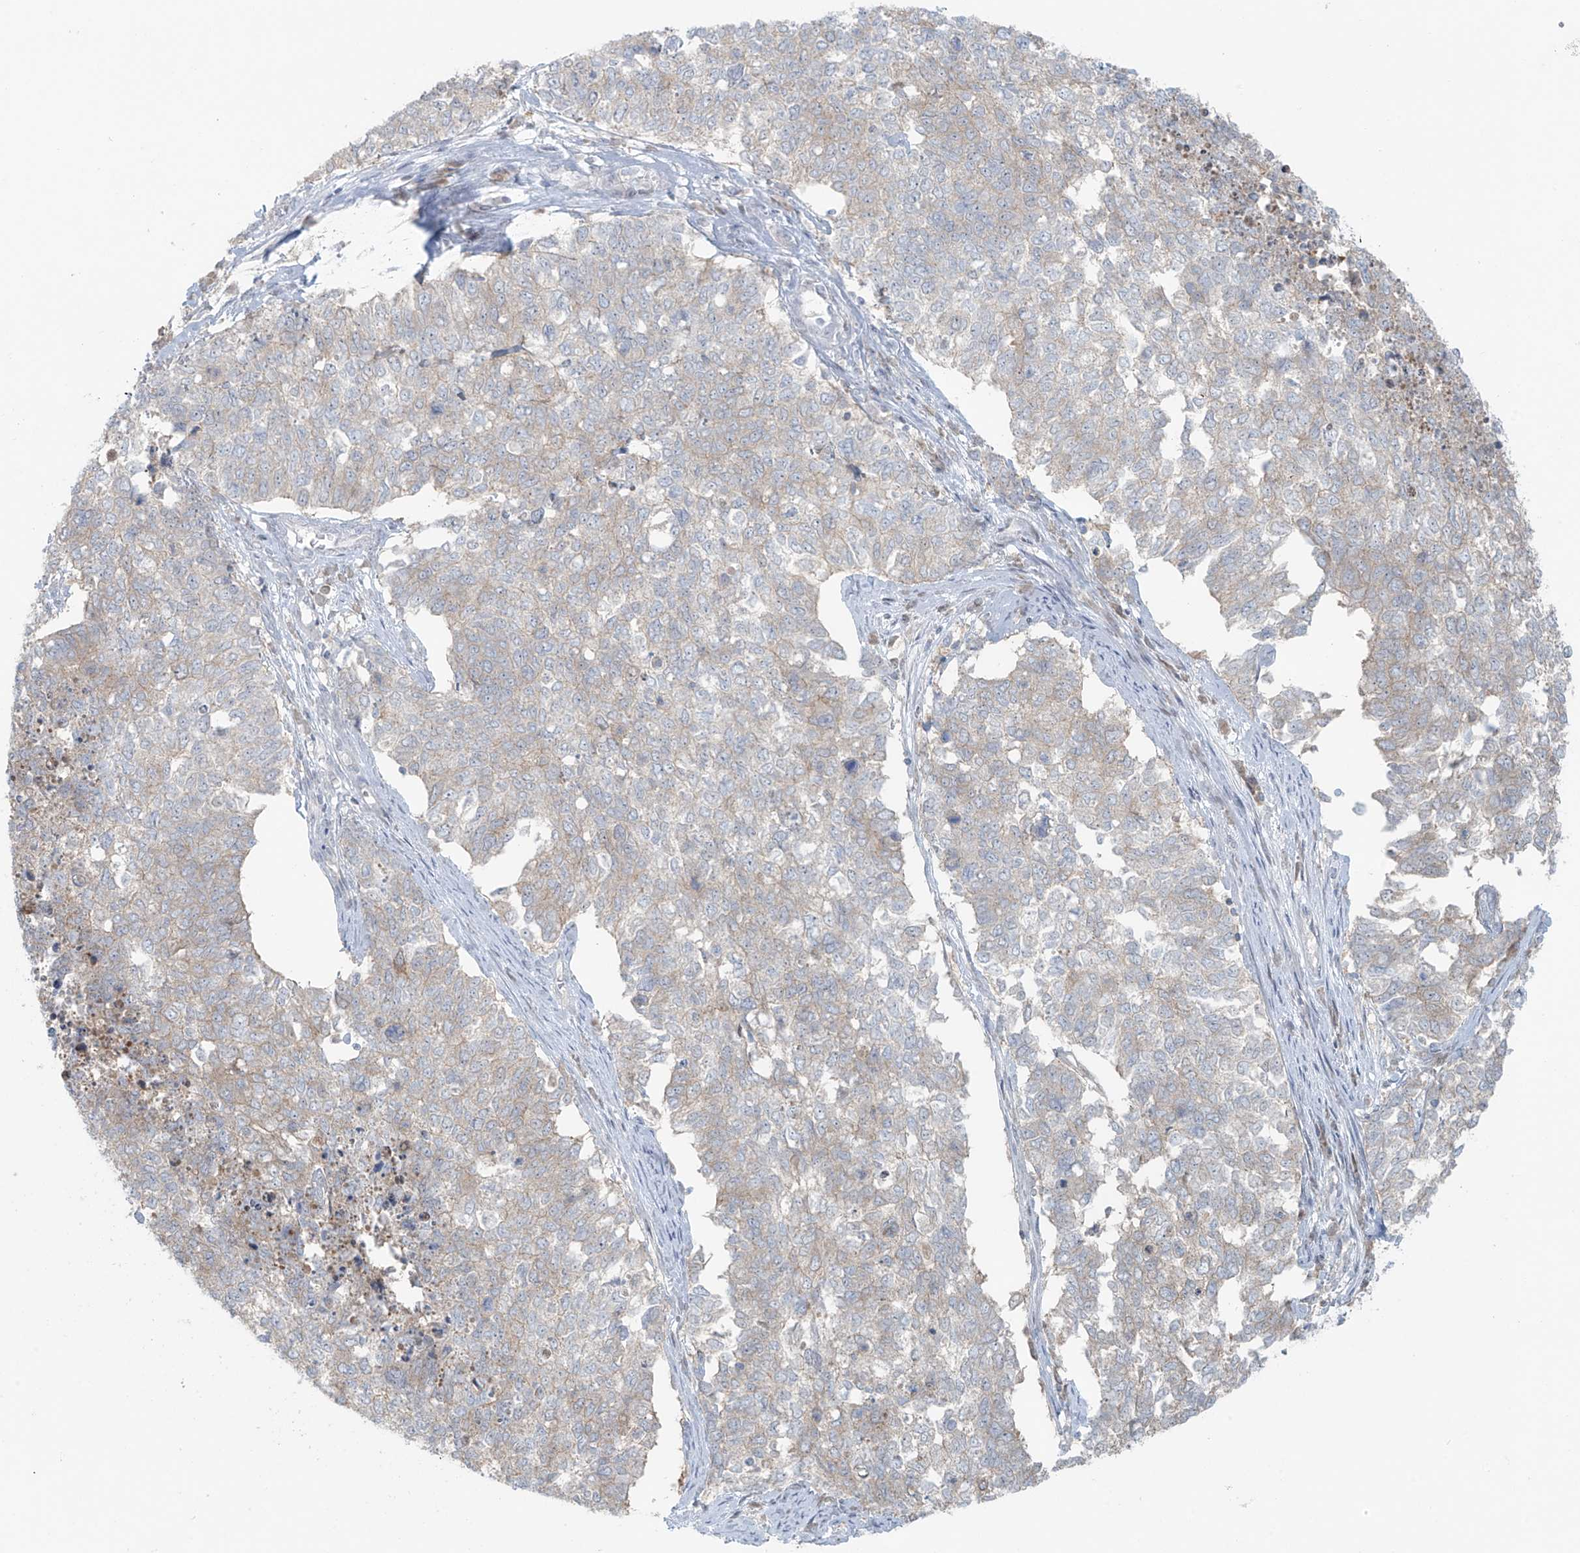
{"staining": {"intensity": "weak", "quantity": "<25%", "location": "cytoplasmic/membranous"}, "tissue": "cervical cancer", "cell_type": "Tumor cells", "image_type": "cancer", "snomed": [{"axis": "morphology", "description": "Squamous cell carcinoma, NOS"}, {"axis": "topography", "description": "Cervix"}], "caption": "DAB (3,3'-diaminobenzidine) immunohistochemical staining of human cervical squamous cell carcinoma reveals no significant staining in tumor cells.", "gene": "PPAT", "patient": {"sex": "female", "age": 63}}